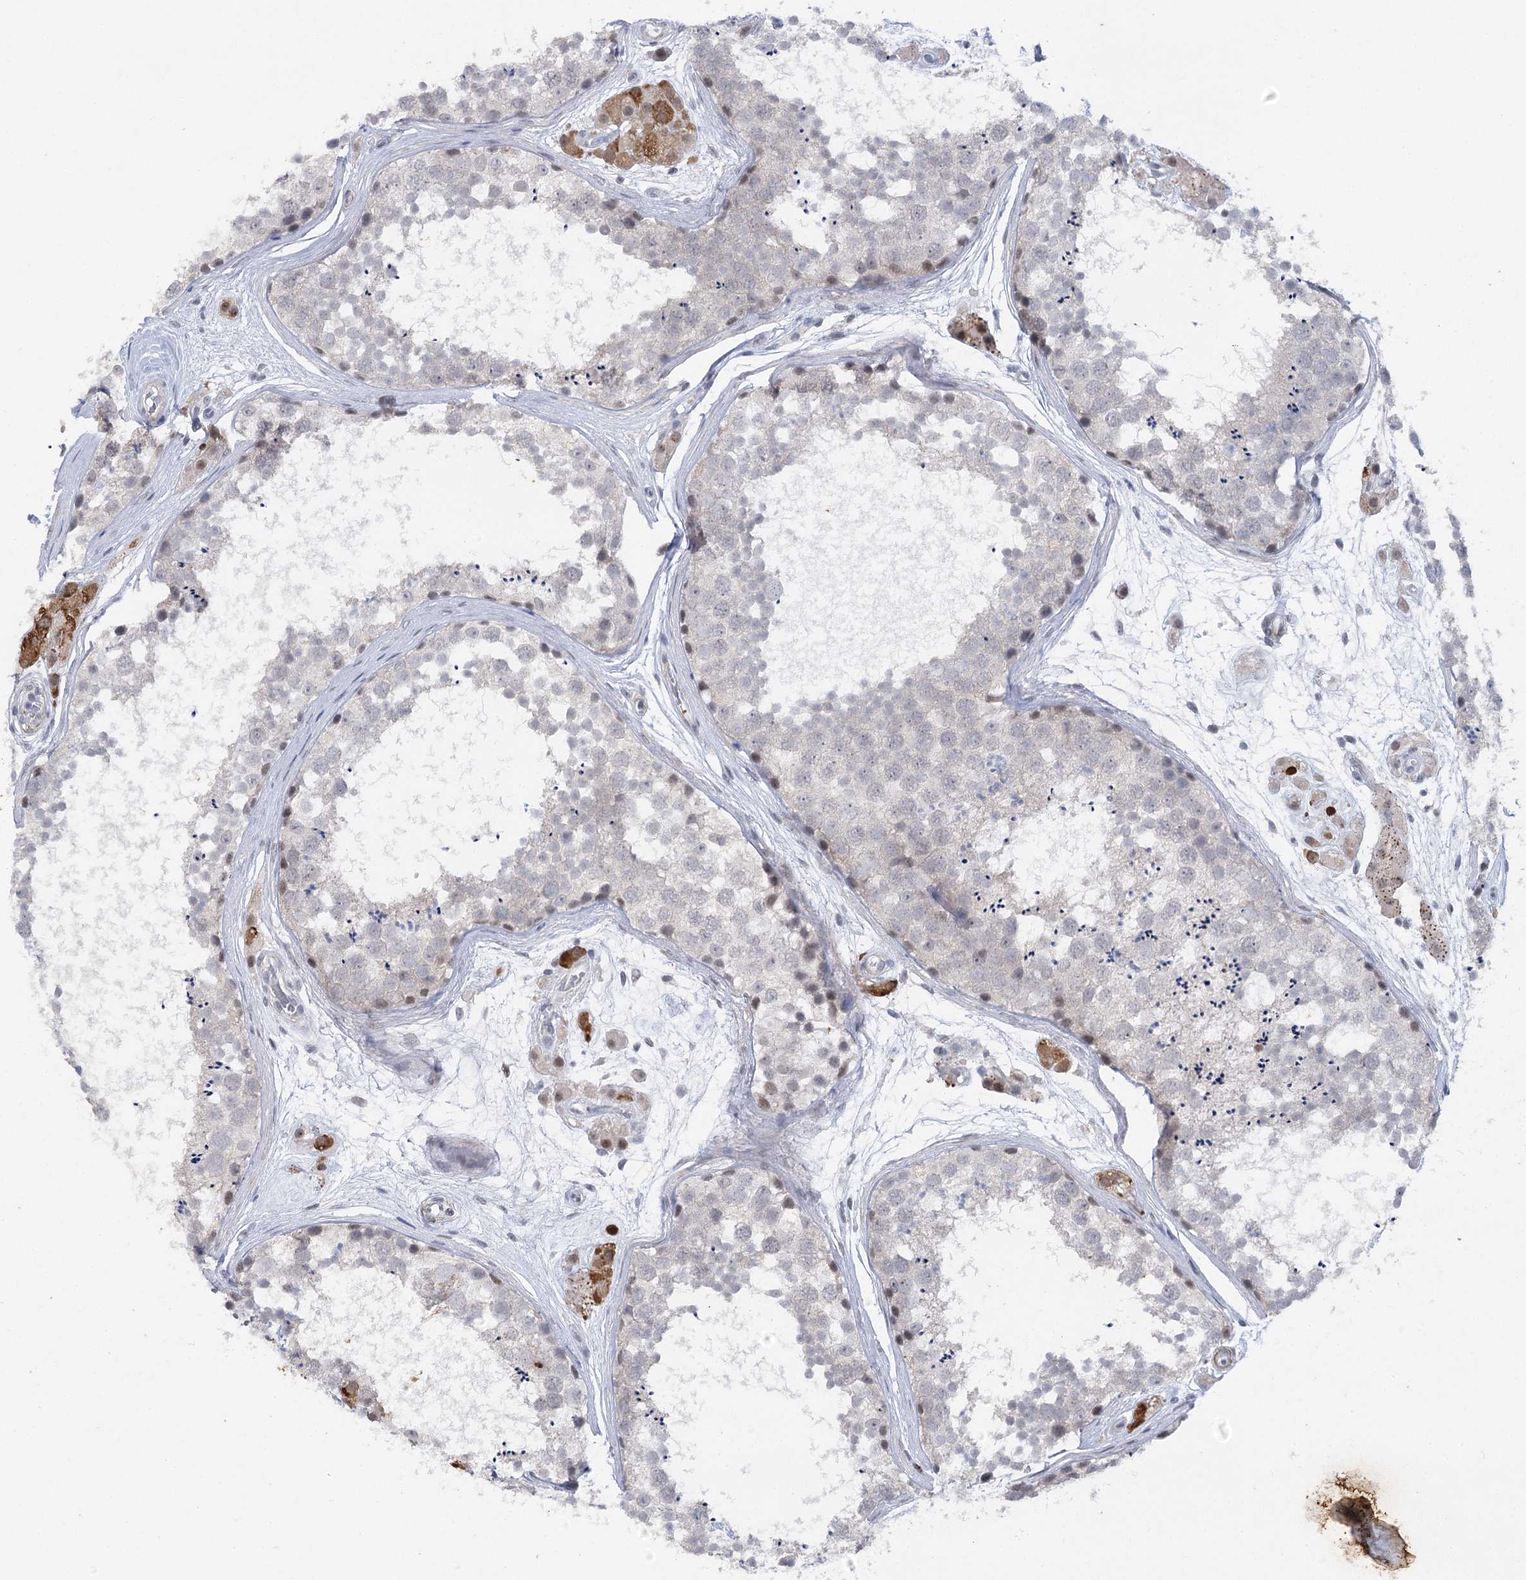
{"staining": {"intensity": "negative", "quantity": "none", "location": "none"}, "tissue": "testis", "cell_type": "Cells in seminiferous ducts", "image_type": "normal", "snomed": [{"axis": "morphology", "description": "Normal tissue, NOS"}, {"axis": "topography", "description": "Testis"}], "caption": "An IHC photomicrograph of benign testis is shown. There is no staining in cells in seminiferous ducts of testis. Nuclei are stained in blue.", "gene": "AGXT2", "patient": {"sex": "male", "age": 56}}